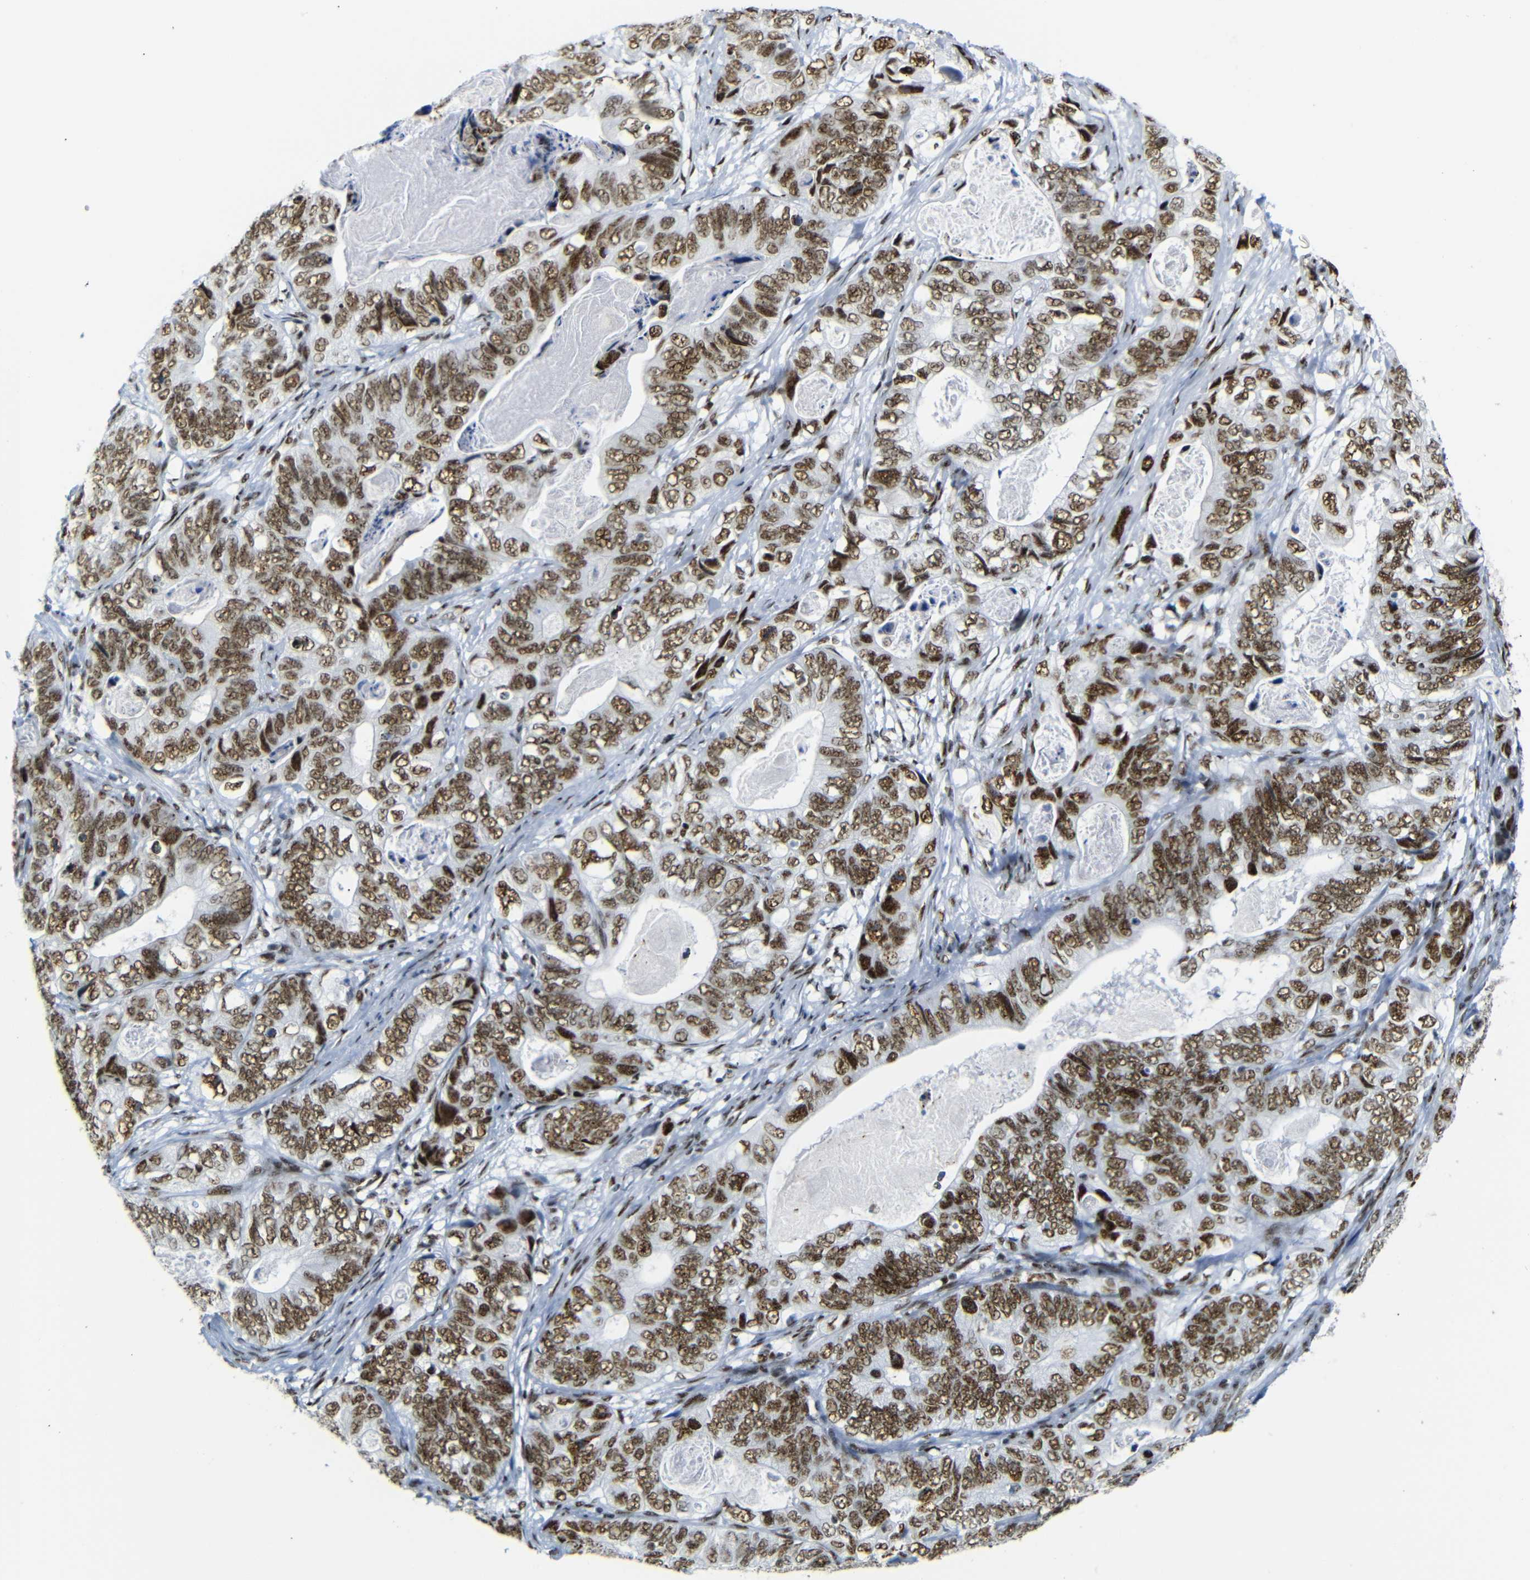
{"staining": {"intensity": "strong", "quantity": ">75%", "location": "nuclear"}, "tissue": "stomach cancer", "cell_type": "Tumor cells", "image_type": "cancer", "snomed": [{"axis": "morphology", "description": "Adenocarcinoma, NOS"}, {"axis": "topography", "description": "Stomach"}], "caption": "Immunohistochemistry staining of adenocarcinoma (stomach), which shows high levels of strong nuclear staining in about >75% of tumor cells indicating strong nuclear protein staining. The staining was performed using DAB (brown) for protein detection and nuclei were counterstained in hematoxylin (blue).", "gene": "TRA2B", "patient": {"sex": "female", "age": 89}}